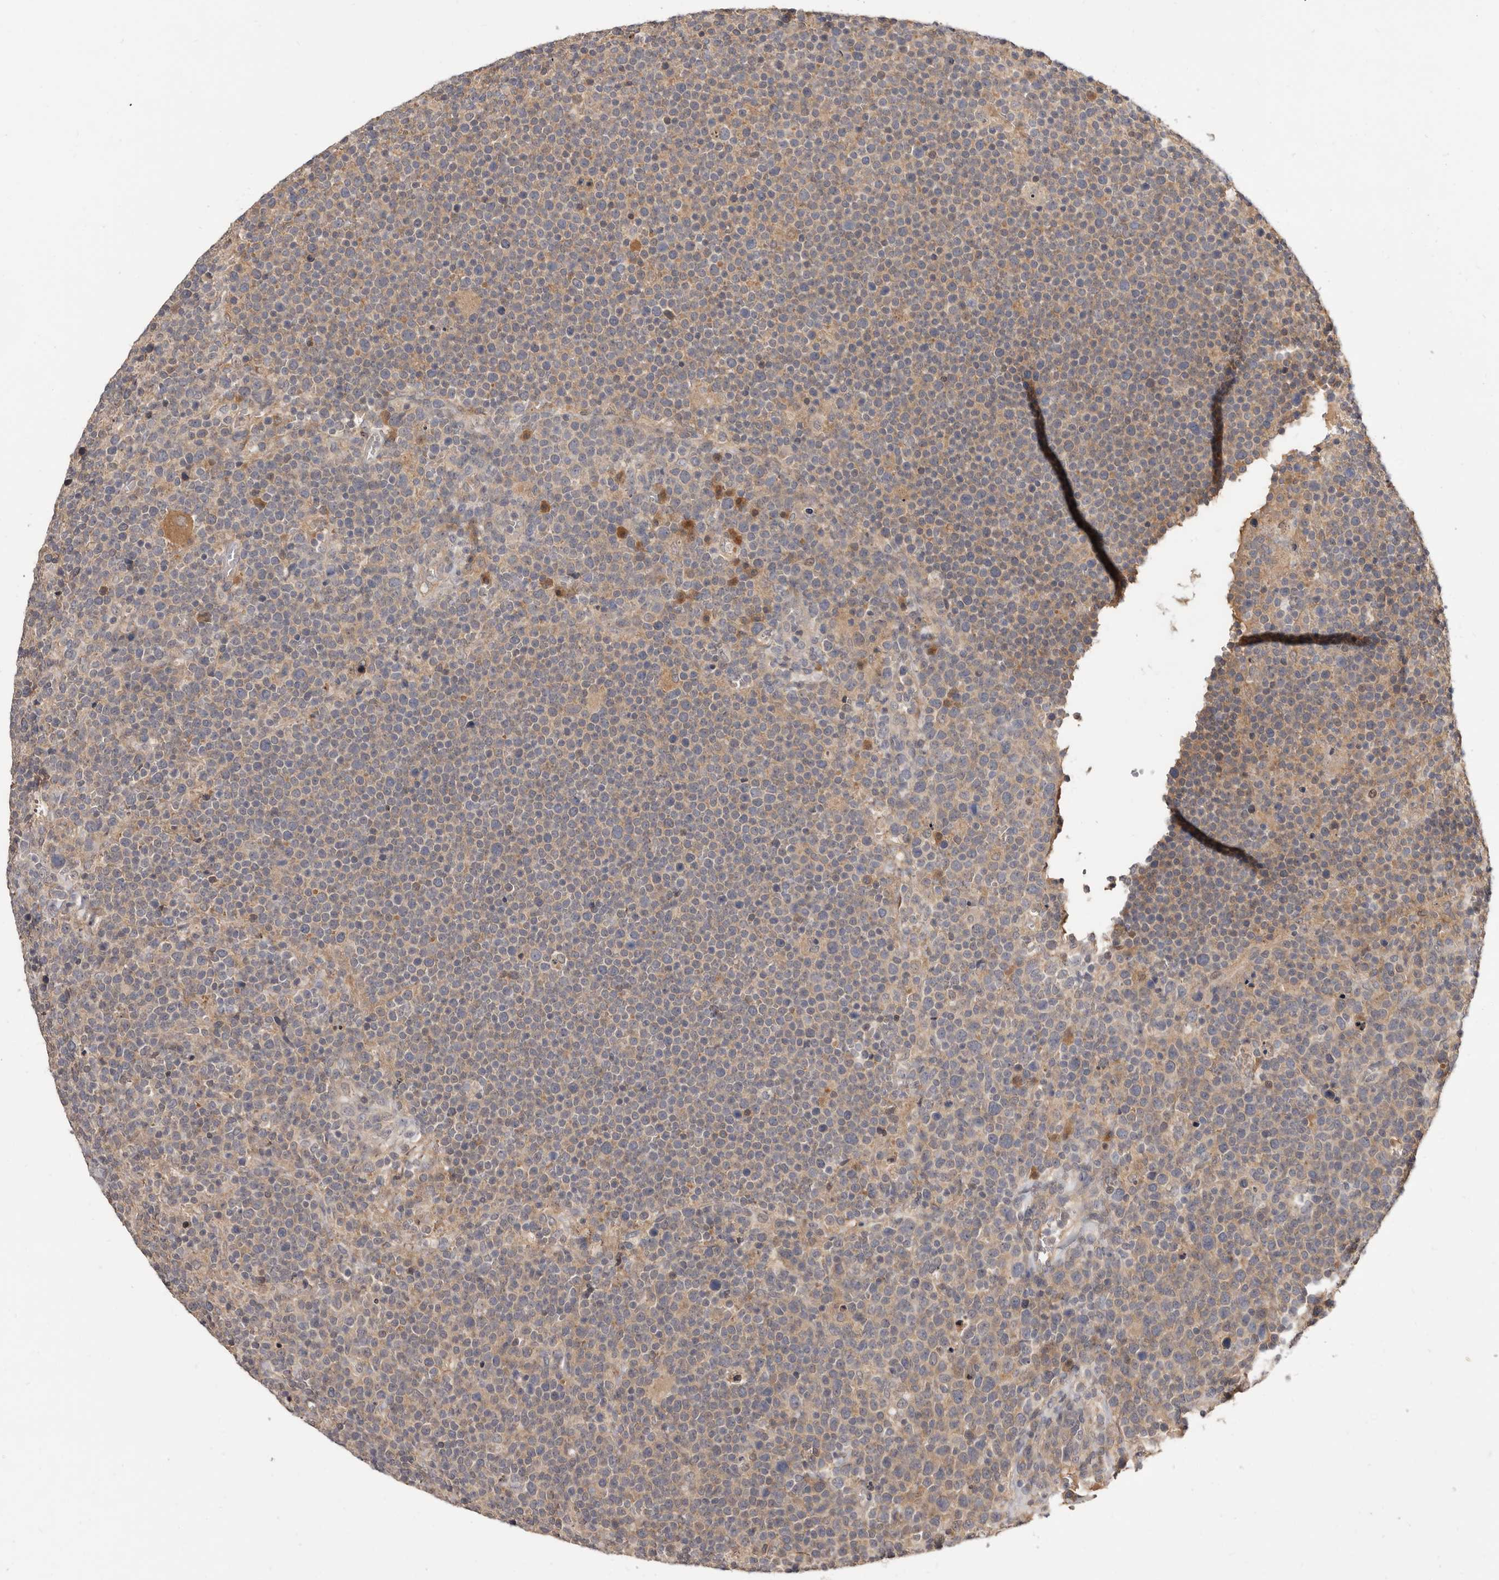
{"staining": {"intensity": "weak", "quantity": "25%-75%", "location": "cytoplasmic/membranous"}, "tissue": "lymphoma", "cell_type": "Tumor cells", "image_type": "cancer", "snomed": [{"axis": "morphology", "description": "Malignant lymphoma, non-Hodgkin's type, High grade"}, {"axis": "topography", "description": "Lymph node"}], "caption": "This image shows immunohistochemistry staining of human malignant lymphoma, non-Hodgkin's type (high-grade), with low weak cytoplasmic/membranous staining in about 25%-75% of tumor cells.", "gene": "INAVA", "patient": {"sex": "male", "age": 61}}